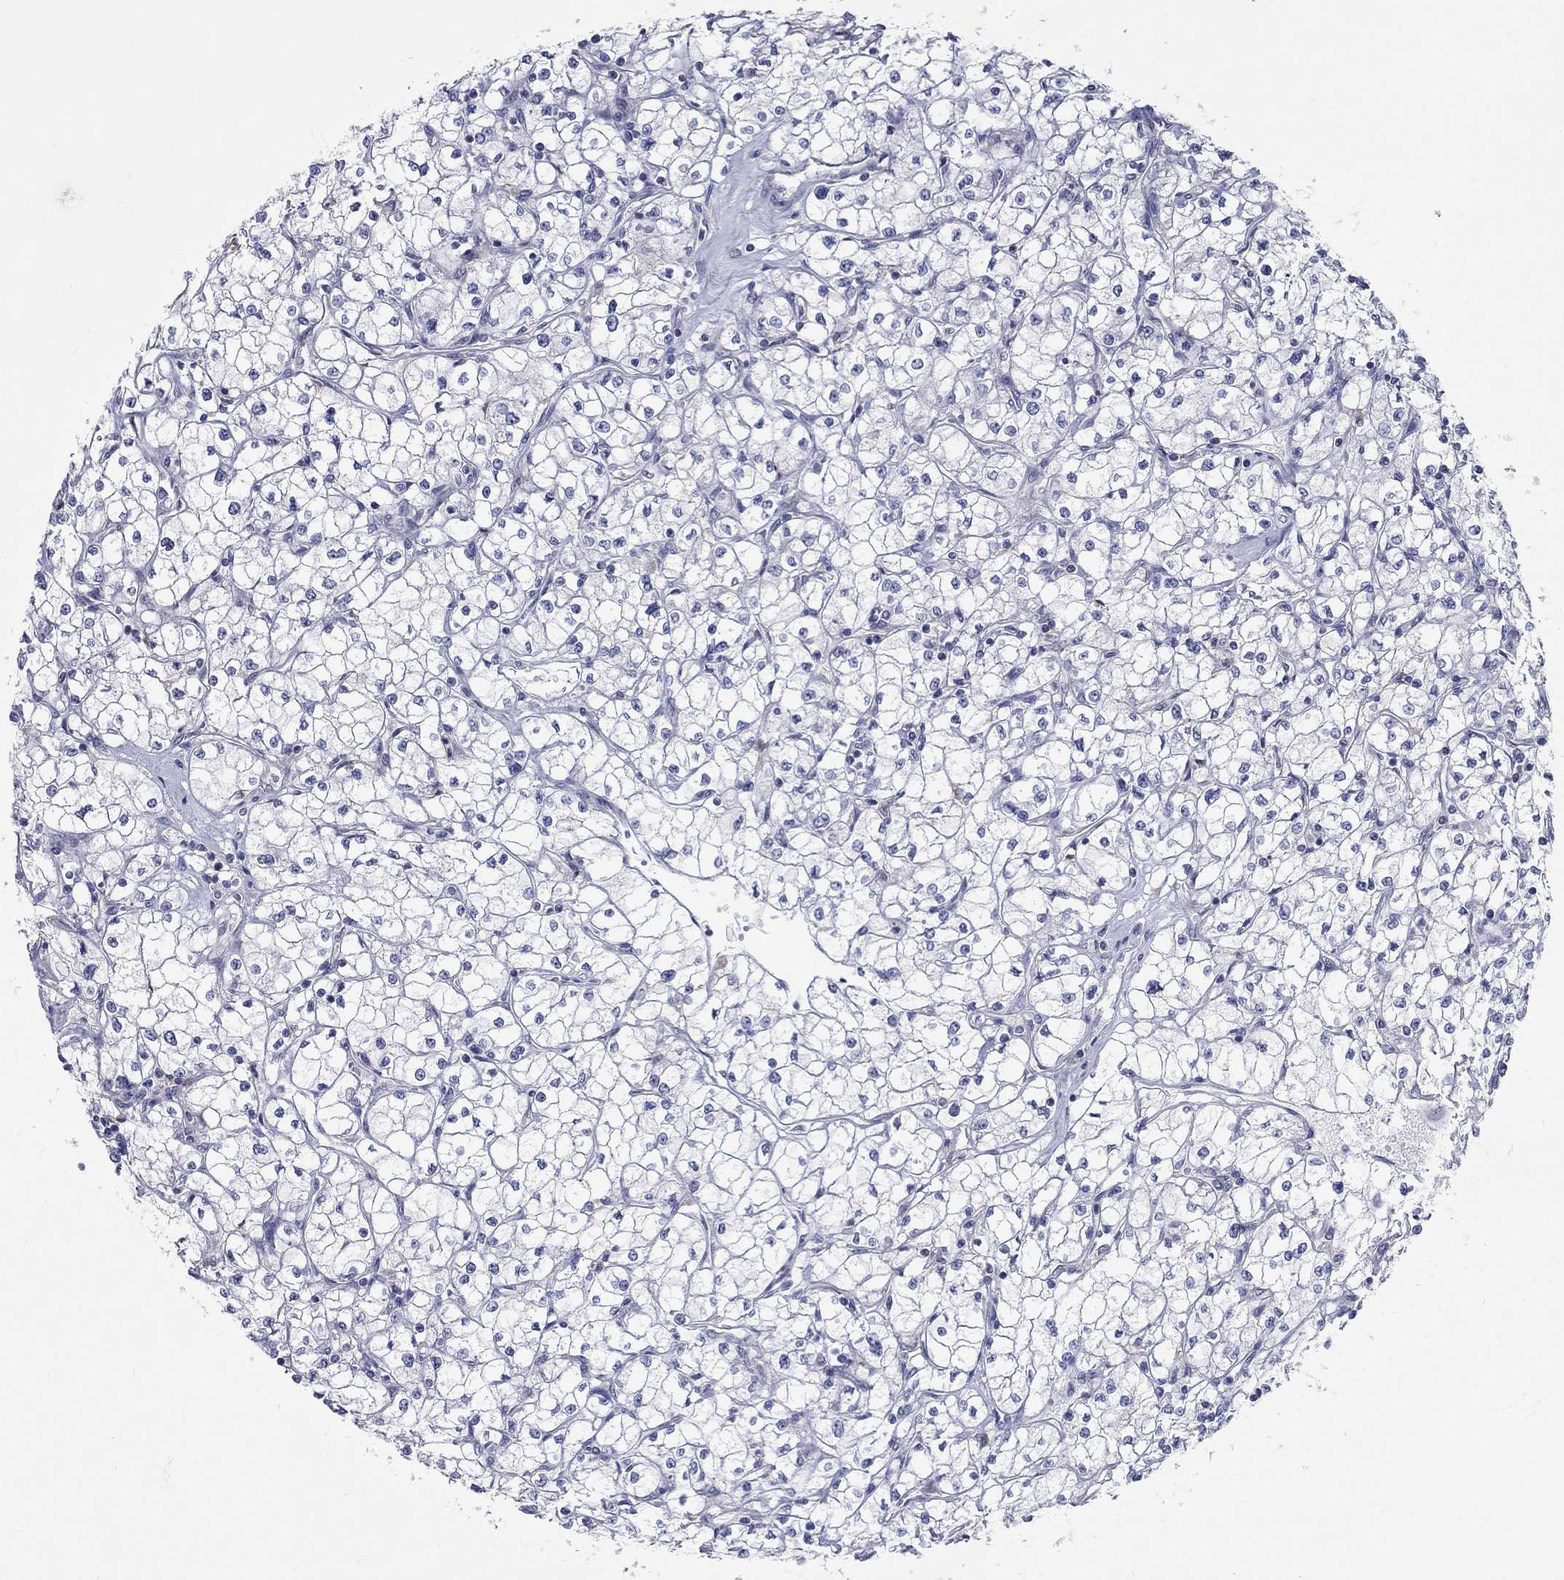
{"staining": {"intensity": "negative", "quantity": "none", "location": "none"}, "tissue": "renal cancer", "cell_type": "Tumor cells", "image_type": "cancer", "snomed": [{"axis": "morphology", "description": "Adenocarcinoma, NOS"}, {"axis": "topography", "description": "Kidney"}], "caption": "There is no significant staining in tumor cells of renal adenocarcinoma.", "gene": "PCDHGA10", "patient": {"sex": "male", "age": 67}}